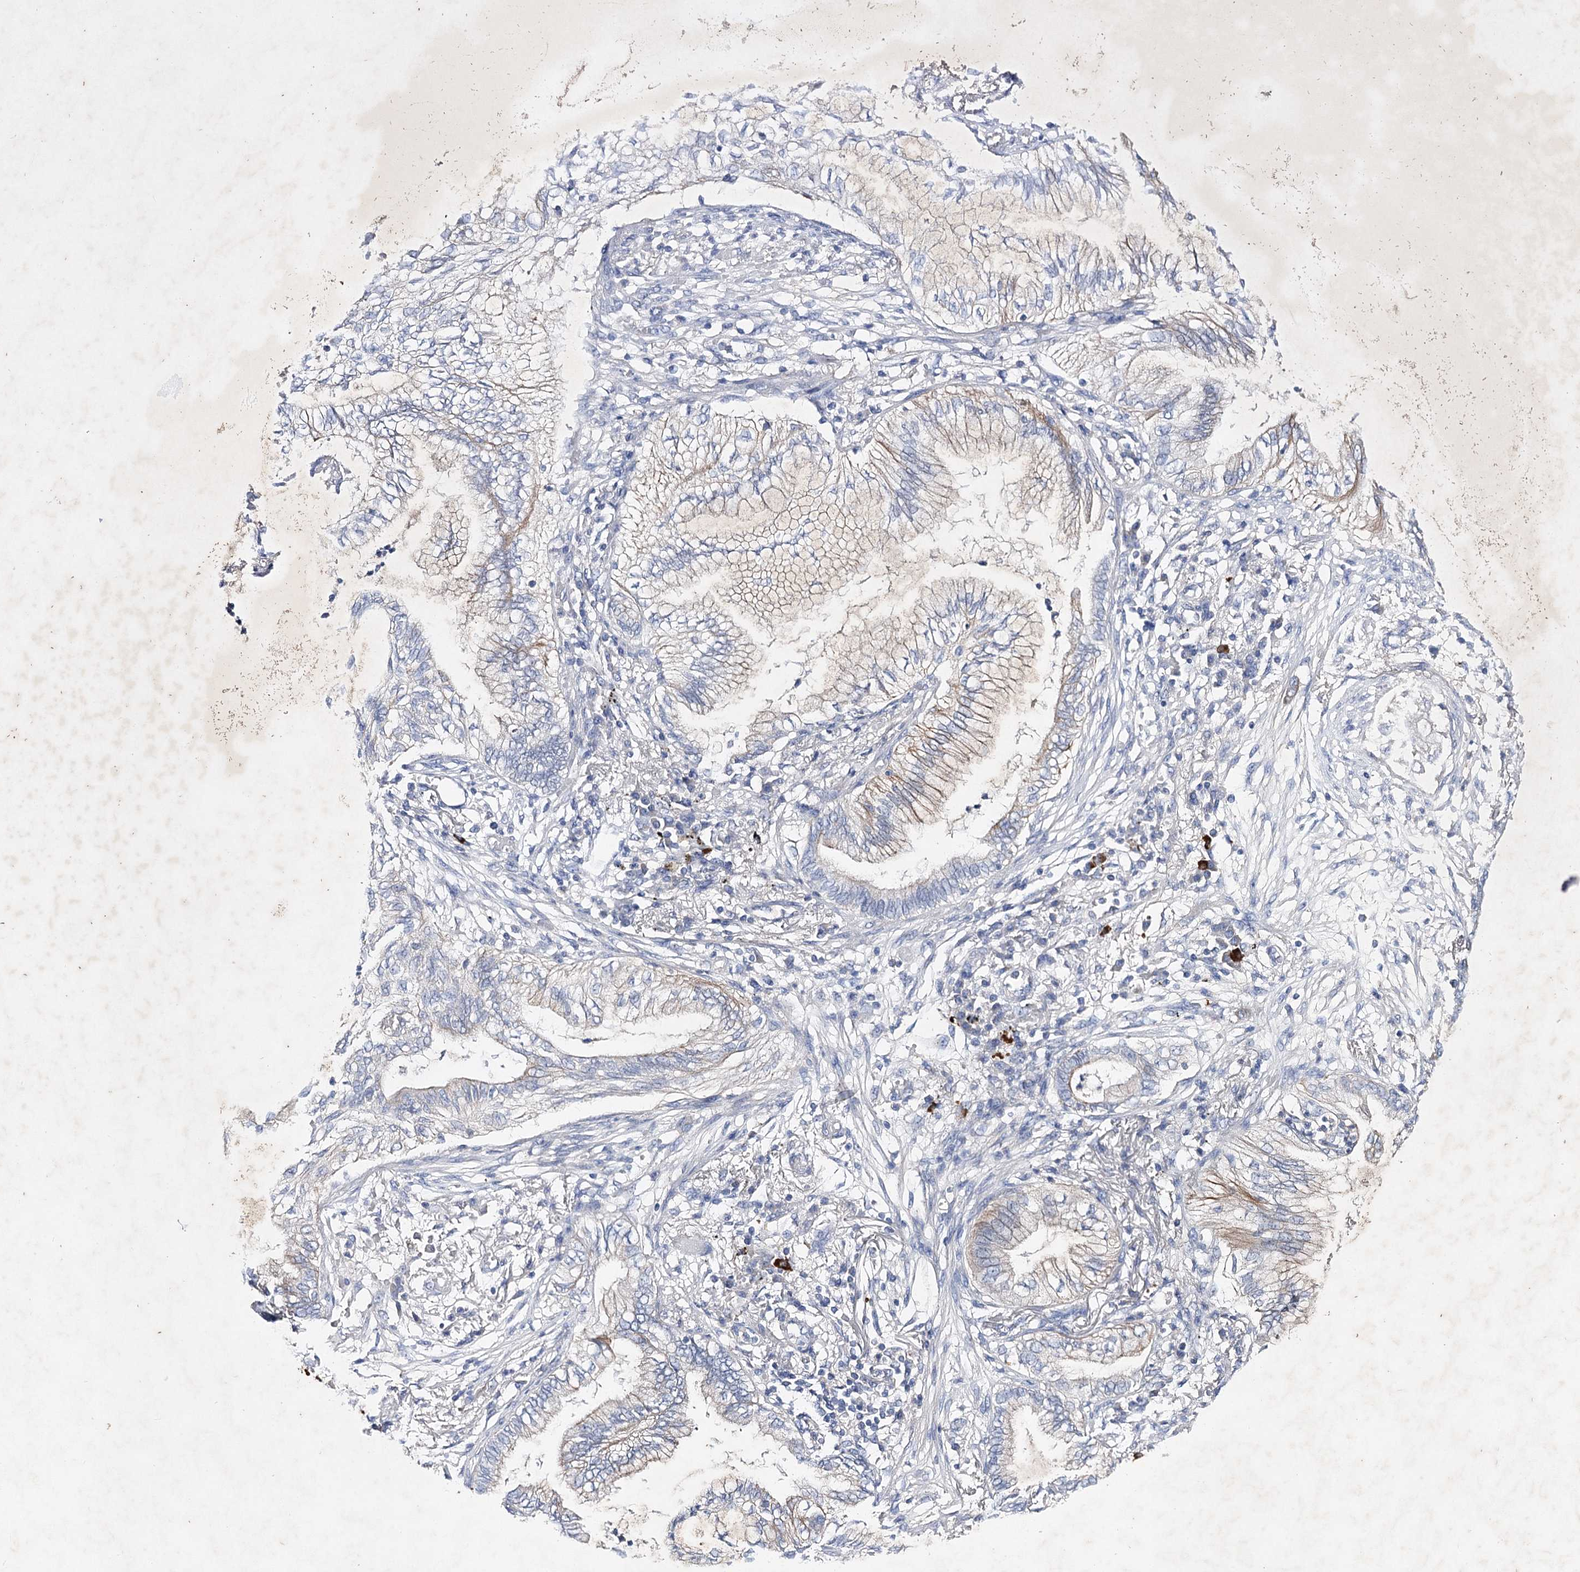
{"staining": {"intensity": "negative", "quantity": "none", "location": "none"}, "tissue": "lung cancer", "cell_type": "Tumor cells", "image_type": "cancer", "snomed": [{"axis": "morphology", "description": "Adenocarcinoma, NOS"}, {"axis": "topography", "description": "Lung"}], "caption": "Lung cancer (adenocarcinoma) was stained to show a protein in brown. There is no significant positivity in tumor cells.", "gene": "COX15", "patient": {"sex": "female", "age": 70}}